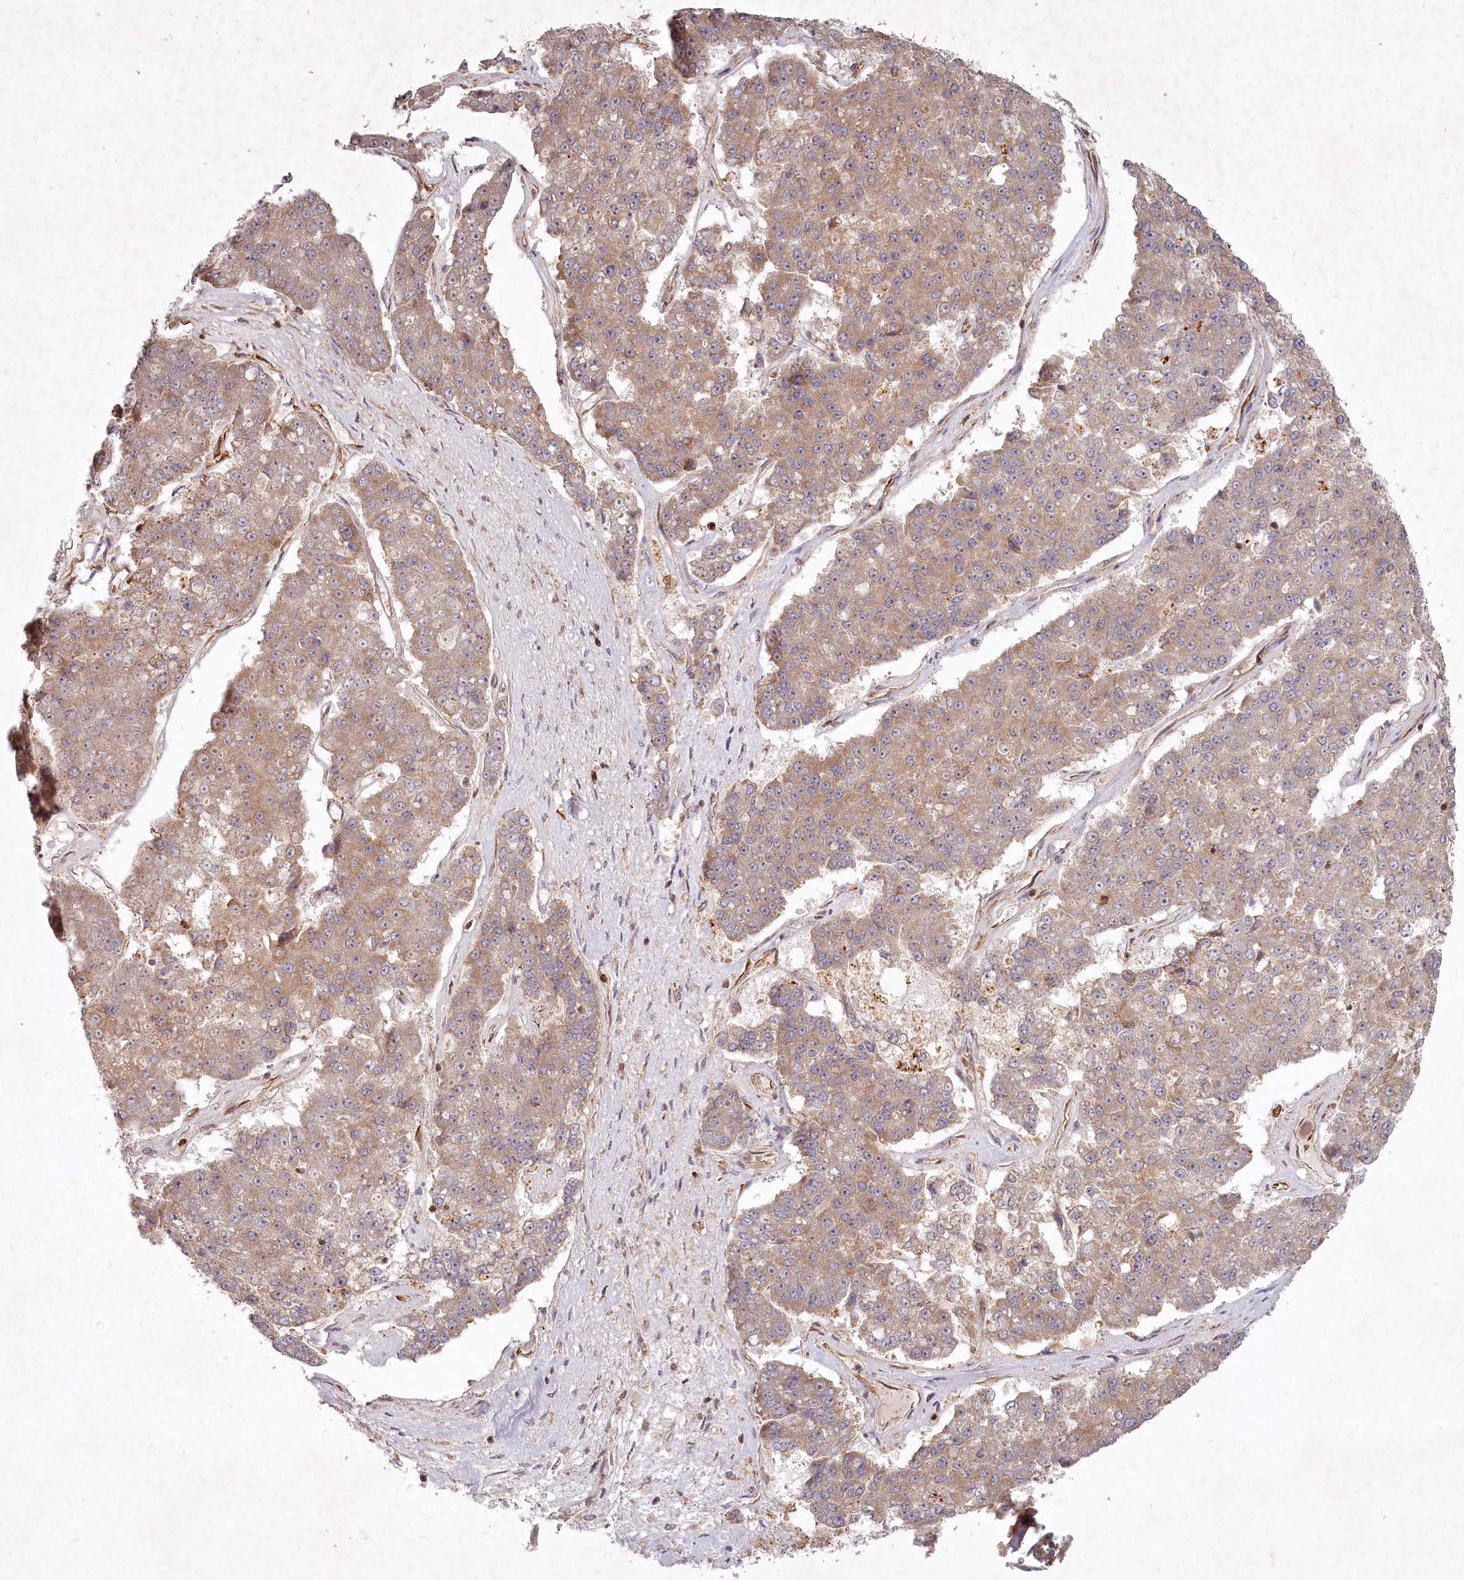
{"staining": {"intensity": "moderate", "quantity": ">75%", "location": "cytoplasmic/membranous"}, "tissue": "pancreatic cancer", "cell_type": "Tumor cells", "image_type": "cancer", "snomed": [{"axis": "morphology", "description": "Adenocarcinoma, NOS"}, {"axis": "topography", "description": "Pancreas"}], "caption": "Immunohistochemical staining of pancreatic adenocarcinoma exhibits medium levels of moderate cytoplasmic/membranous protein positivity in approximately >75% of tumor cells. (brown staining indicates protein expression, while blue staining denotes nuclei).", "gene": "TMIE", "patient": {"sex": "male", "age": 50}}